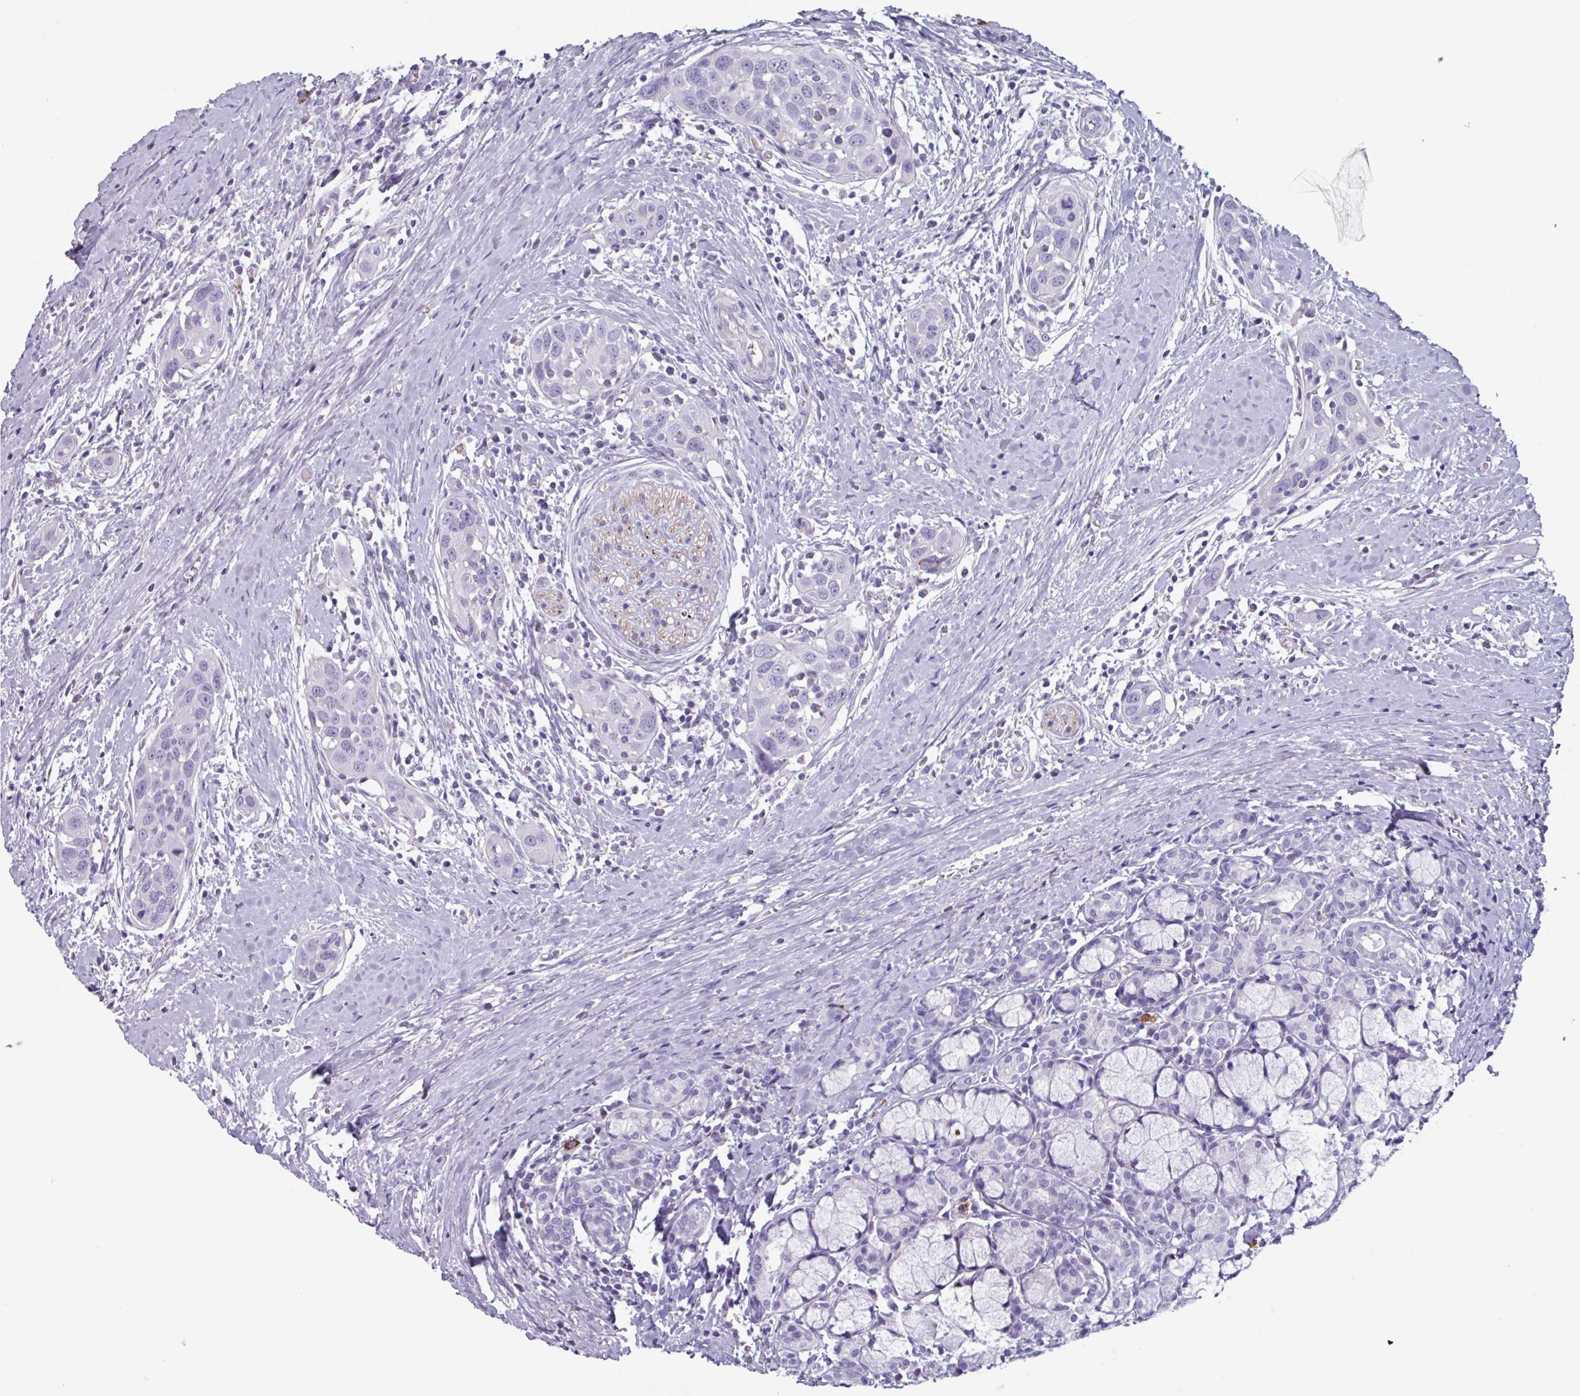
{"staining": {"intensity": "negative", "quantity": "none", "location": "none"}, "tissue": "head and neck cancer", "cell_type": "Tumor cells", "image_type": "cancer", "snomed": [{"axis": "morphology", "description": "Squamous cell carcinoma, NOS"}, {"axis": "topography", "description": "Oral tissue"}, {"axis": "topography", "description": "Head-Neck"}], "caption": "Tumor cells are negative for brown protein staining in squamous cell carcinoma (head and neck).", "gene": "ADGRE1", "patient": {"sex": "female", "age": 50}}